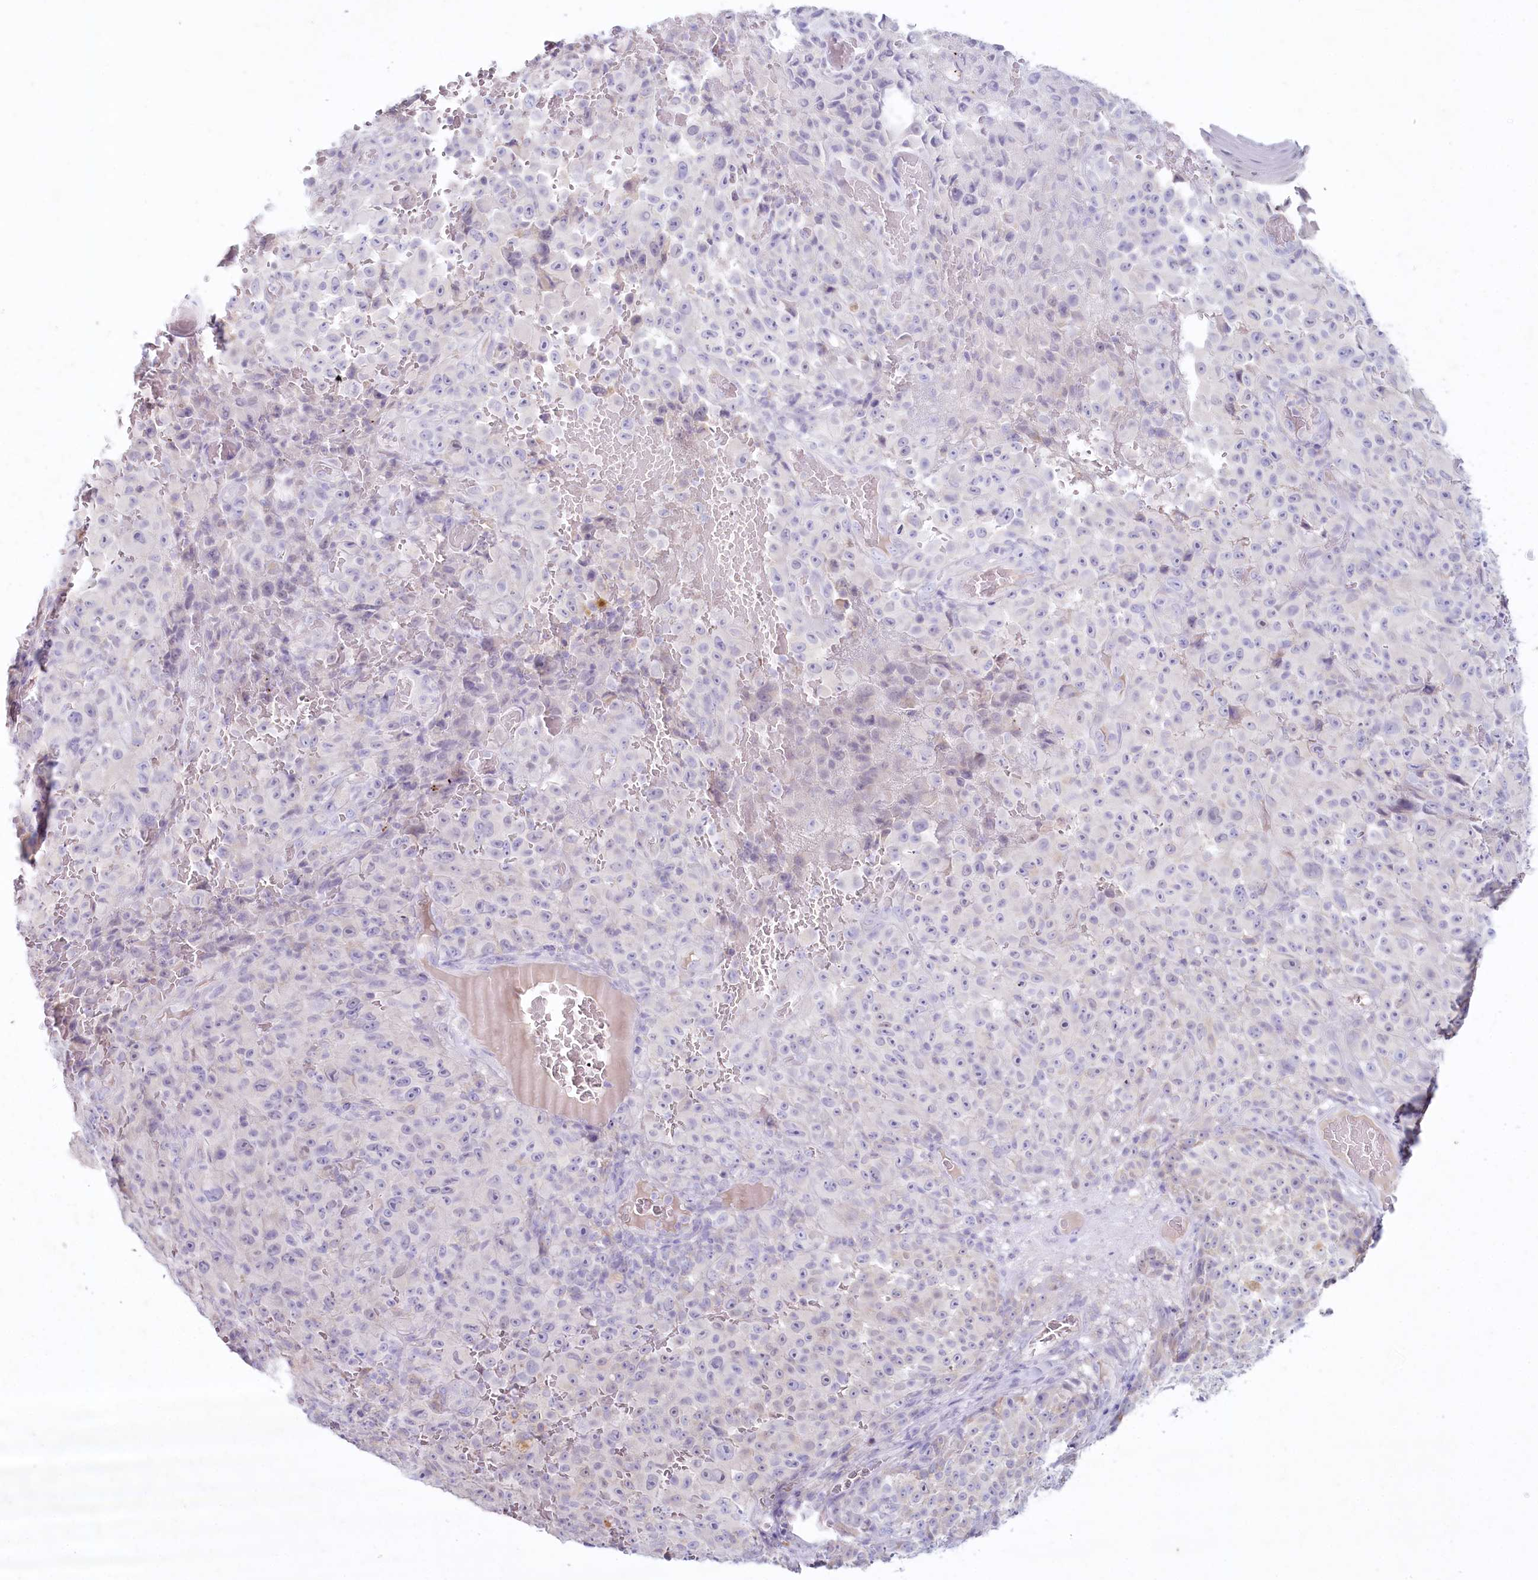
{"staining": {"intensity": "negative", "quantity": "none", "location": "none"}, "tissue": "melanoma", "cell_type": "Tumor cells", "image_type": "cancer", "snomed": [{"axis": "morphology", "description": "Malignant melanoma, NOS"}, {"axis": "topography", "description": "Skin"}], "caption": "Photomicrograph shows no significant protein expression in tumor cells of malignant melanoma.", "gene": "PSAPL1", "patient": {"sex": "female", "age": 82}}